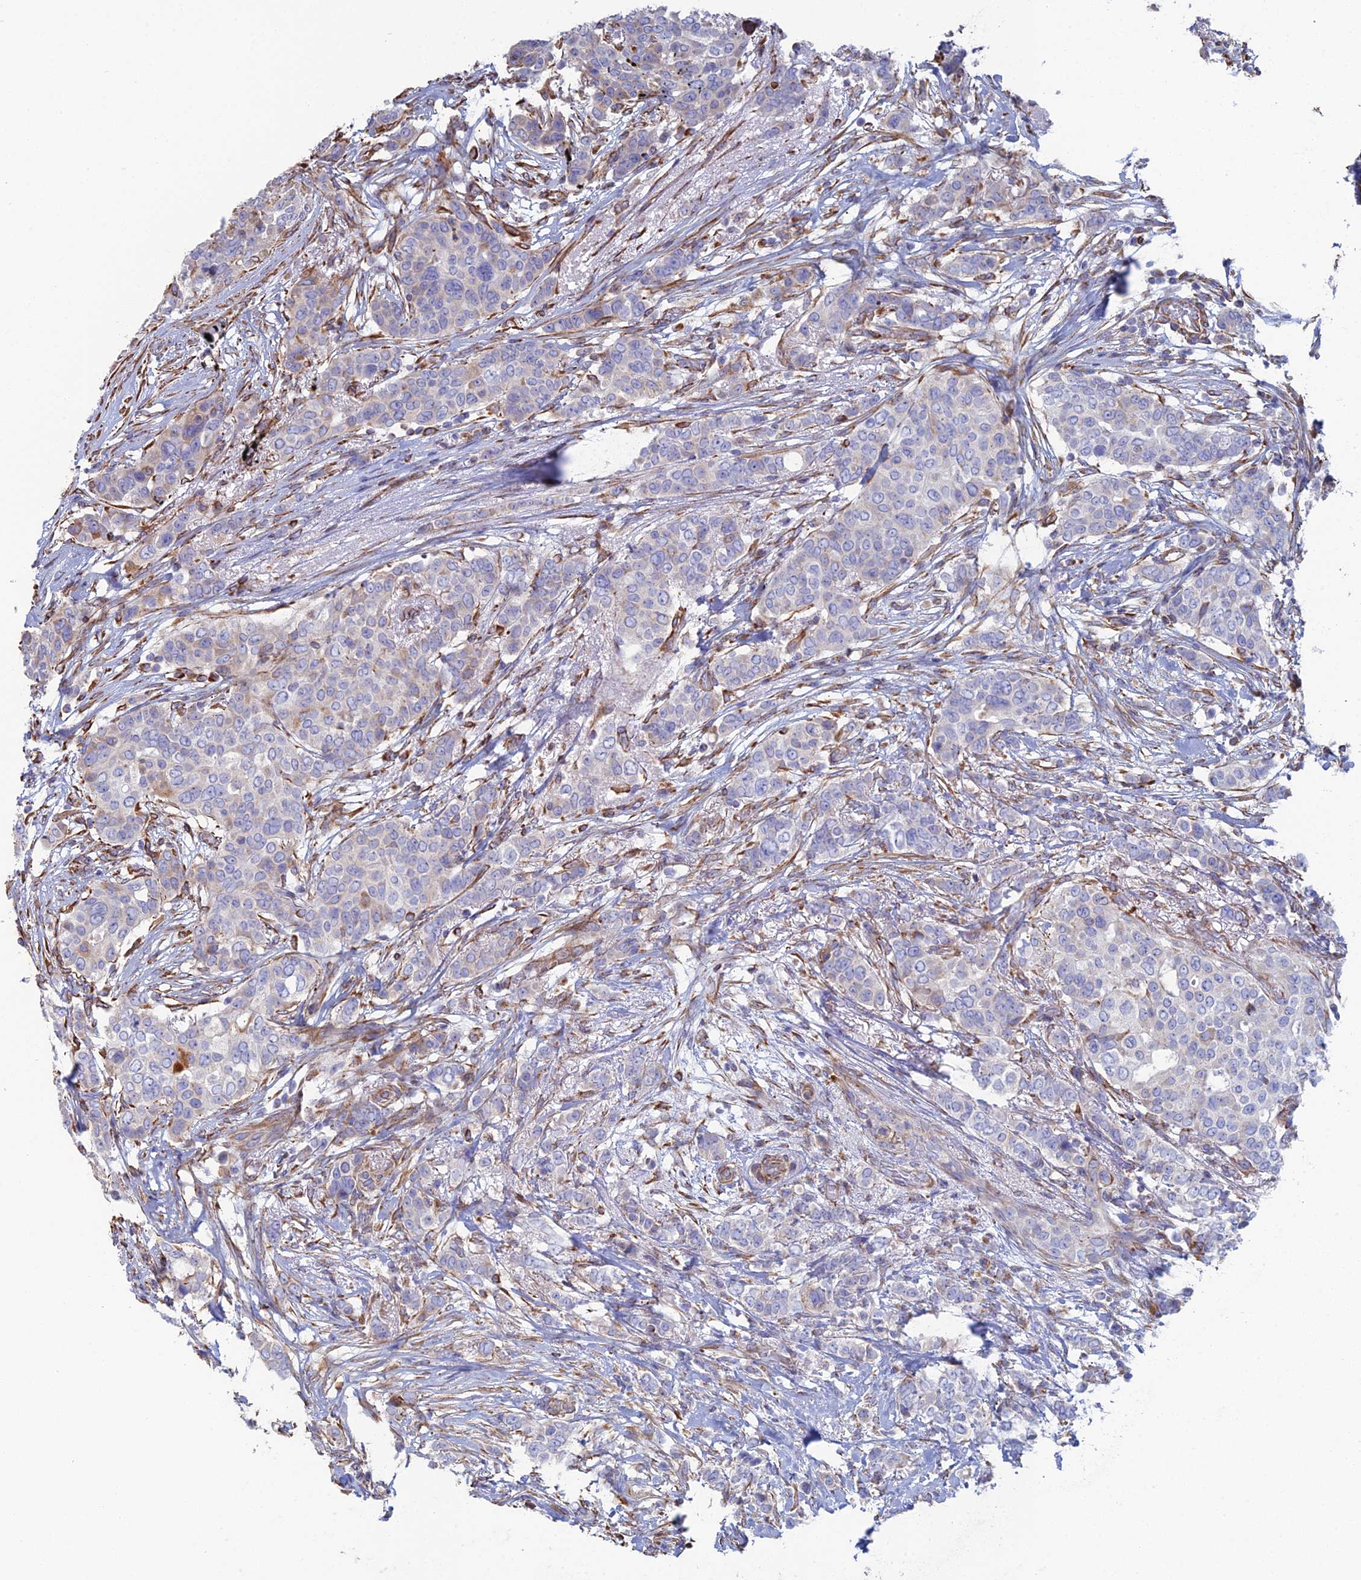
{"staining": {"intensity": "weak", "quantity": "<25%", "location": "cytoplasmic/membranous"}, "tissue": "breast cancer", "cell_type": "Tumor cells", "image_type": "cancer", "snomed": [{"axis": "morphology", "description": "Lobular carcinoma"}, {"axis": "topography", "description": "Breast"}], "caption": "Photomicrograph shows no significant protein expression in tumor cells of lobular carcinoma (breast).", "gene": "CLVS2", "patient": {"sex": "female", "age": 51}}